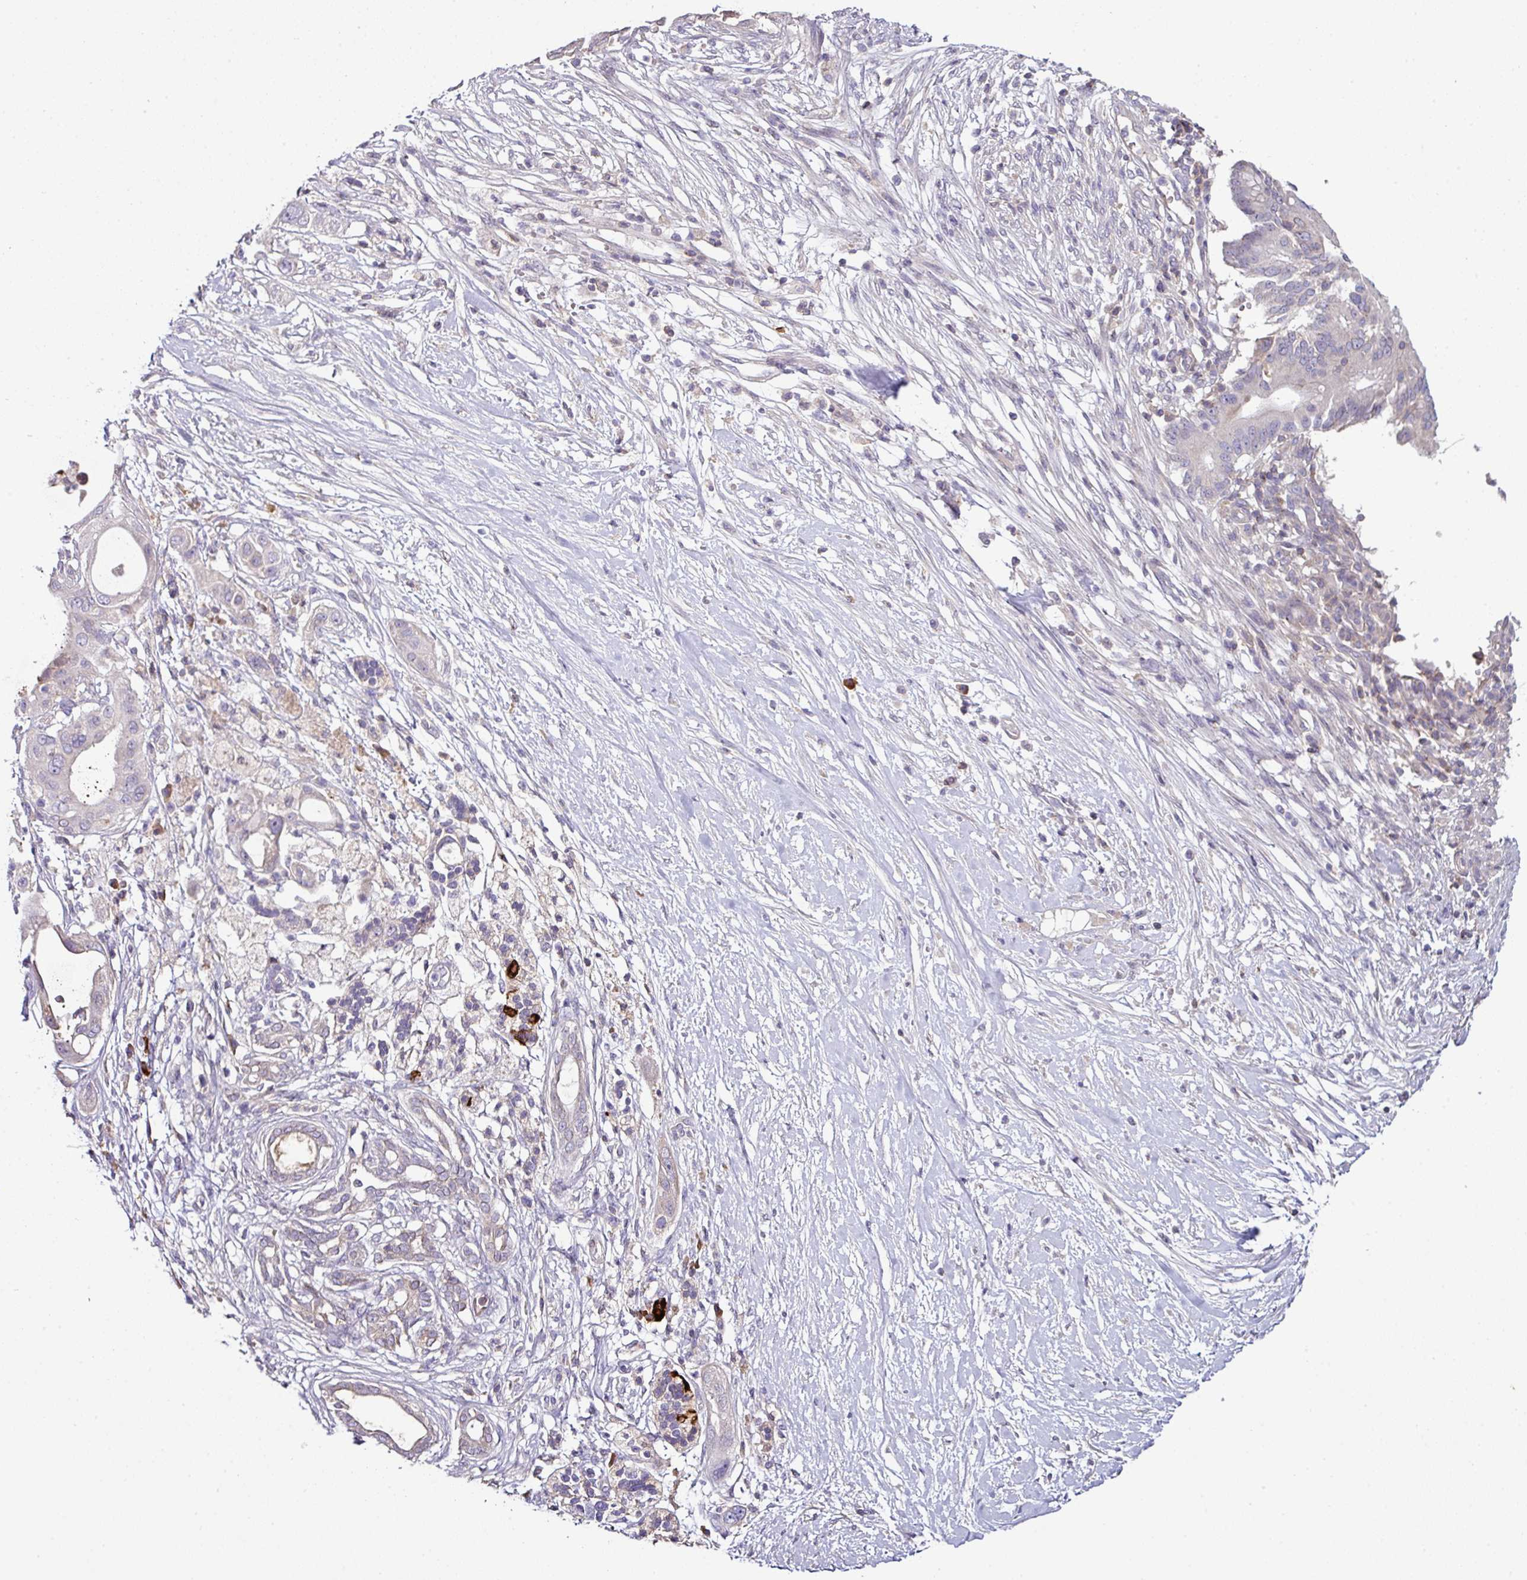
{"staining": {"intensity": "weak", "quantity": "<25%", "location": "cytoplasmic/membranous"}, "tissue": "pancreatic cancer", "cell_type": "Tumor cells", "image_type": "cancer", "snomed": [{"axis": "morphology", "description": "Adenocarcinoma, NOS"}, {"axis": "topography", "description": "Pancreas"}], "caption": "Immunohistochemical staining of human pancreatic cancer (adenocarcinoma) displays no significant expression in tumor cells.", "gene": "SLAMF6", "patient": {"sex": "male", "age": 68}}